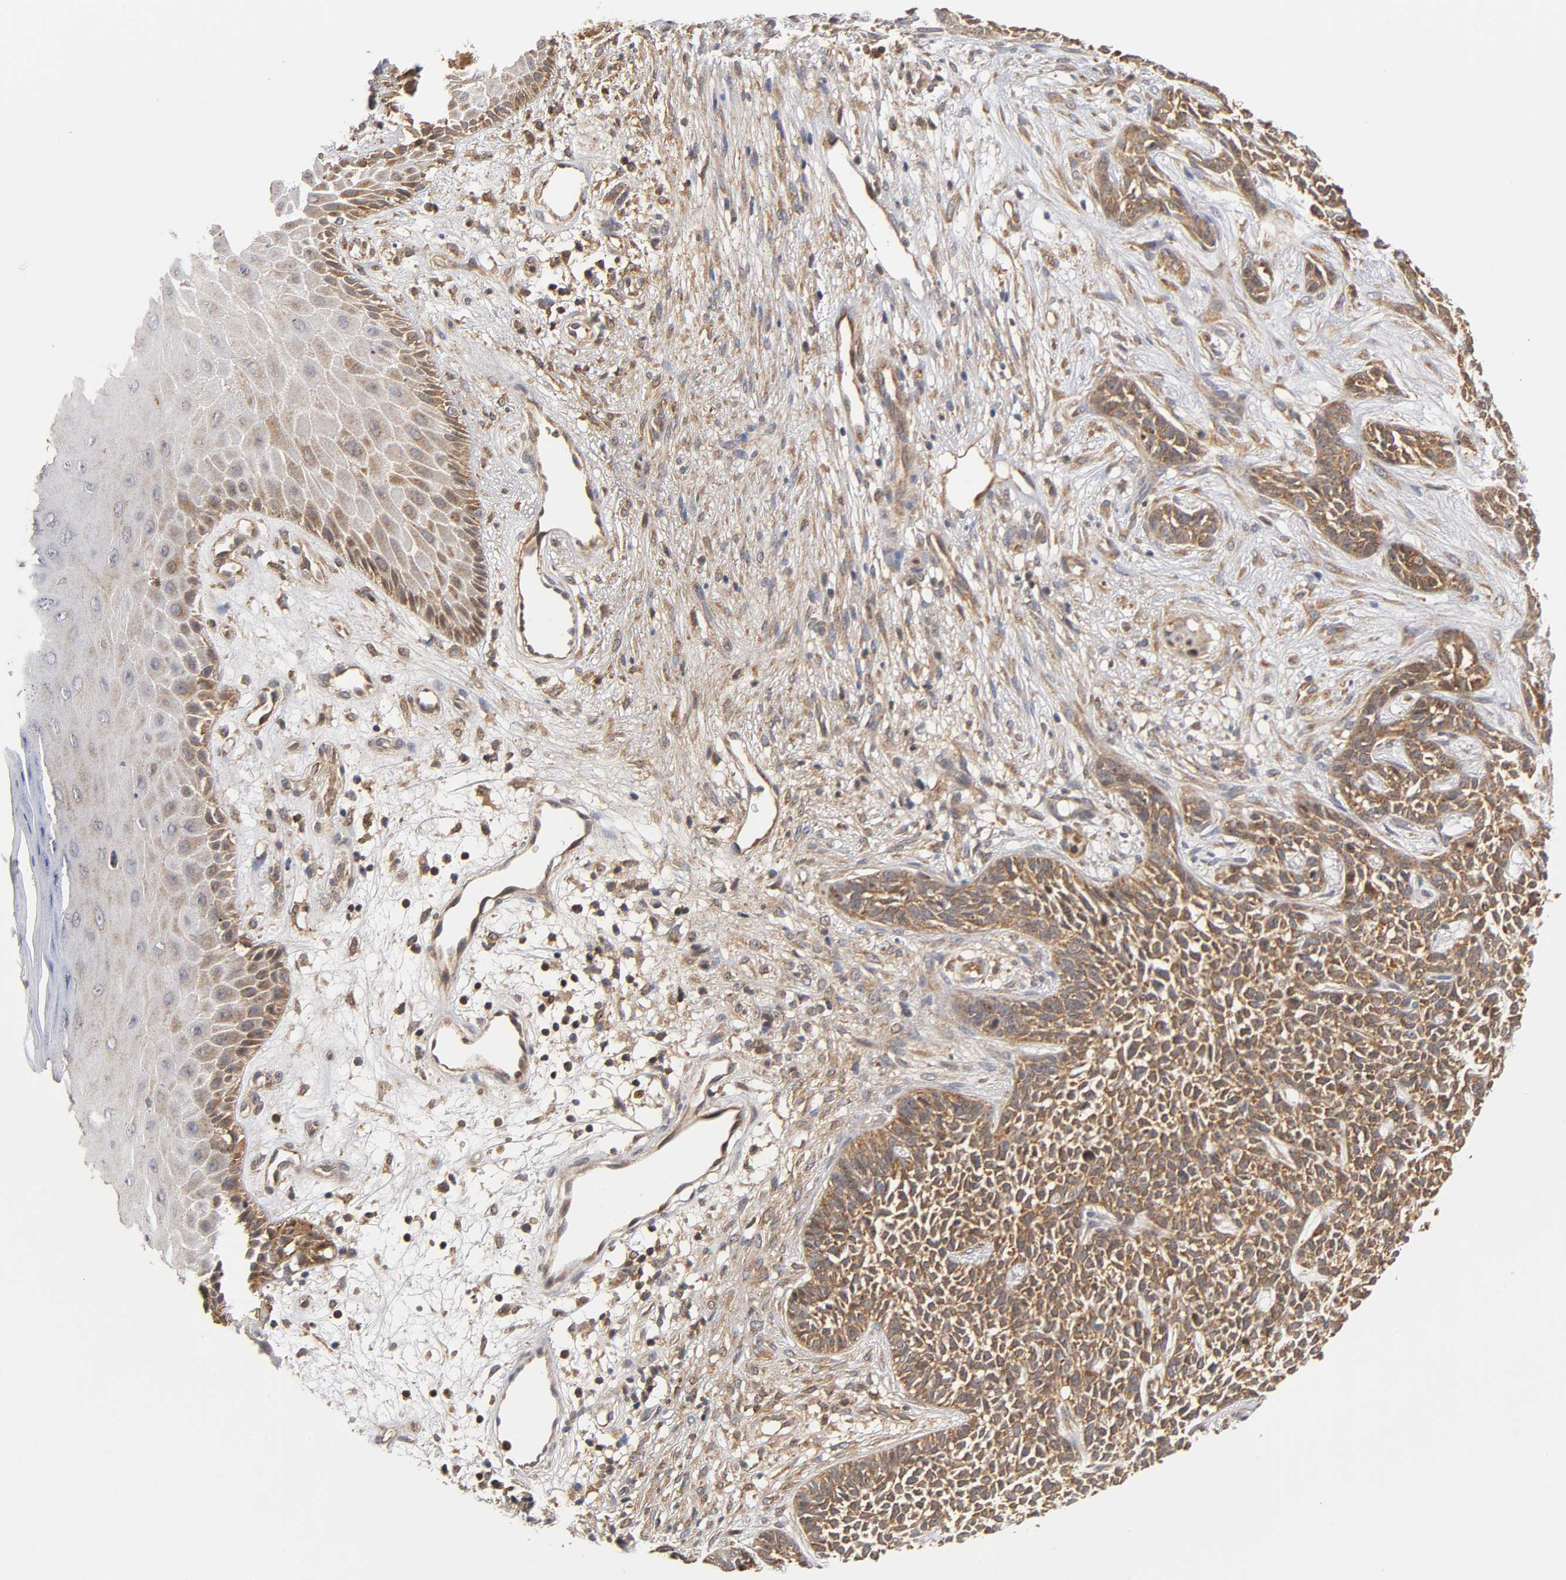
{"staining": {"intensity": "moderate", "quantity": ">75%", "location": "cytoplasmic/membranous"}, "tissue": "skin cancer", "cell_type": "Tumor cells", "image_type": "cancer", "snomed": [{"axis": "morphology", "description": "Basal cell carcinoma"}, {"axis": "topography", "description": "Skin"}], "caption": "Skin cancer (basal cell carcinoma) was stained to show a protein in brown. There is medium levels of moderate cytoplasmic/membranous expression in approximately >75% of tumor cells. The protein is shown in brown color, while the nuclei are stained blue.", "gene": "PAFAH1B1", "patient": {"sex": "female", "age": 84}}